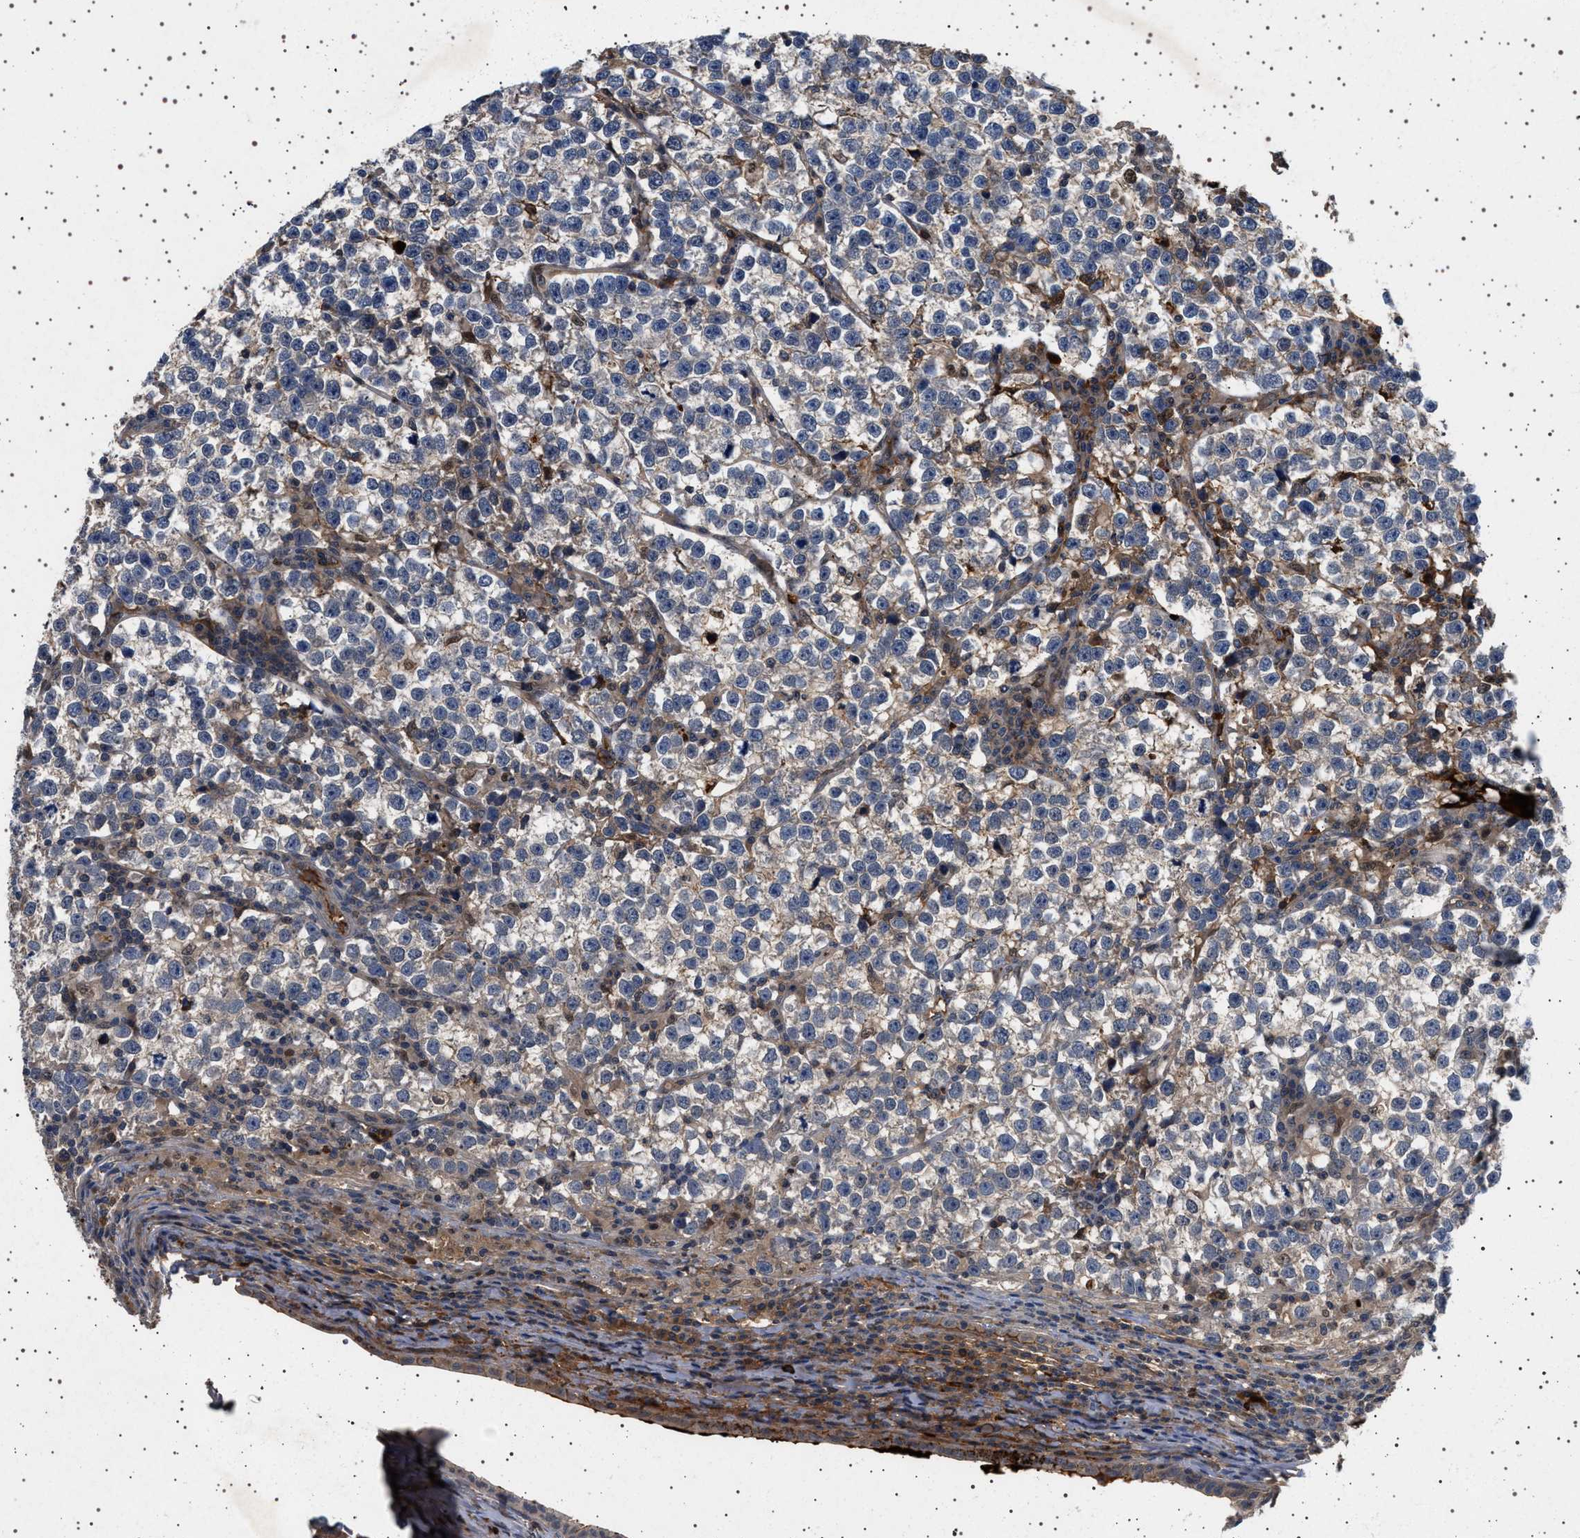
{"staining": {"intensity": "weak", "quantity": "<25%", "location": "cytoplasmic/membranous"}, "tissue": "testis cancer", "cell_type": "Tumor cells", "image_type": "cancer", "snomed": [{"axis": "morphology", "description": "Normal tissue, NOS"}, {"axis": "morphology", "description": "Seminoma, NOS"}, {"axis": "topography", "description": "Testis"}], "caption": "Human testis cancer stained for a protein using immunohistochemistry (IHC) displays no positivity in tumor cells.", "gene": "FICD", "patient": {"sex": "male", "age": 43}}